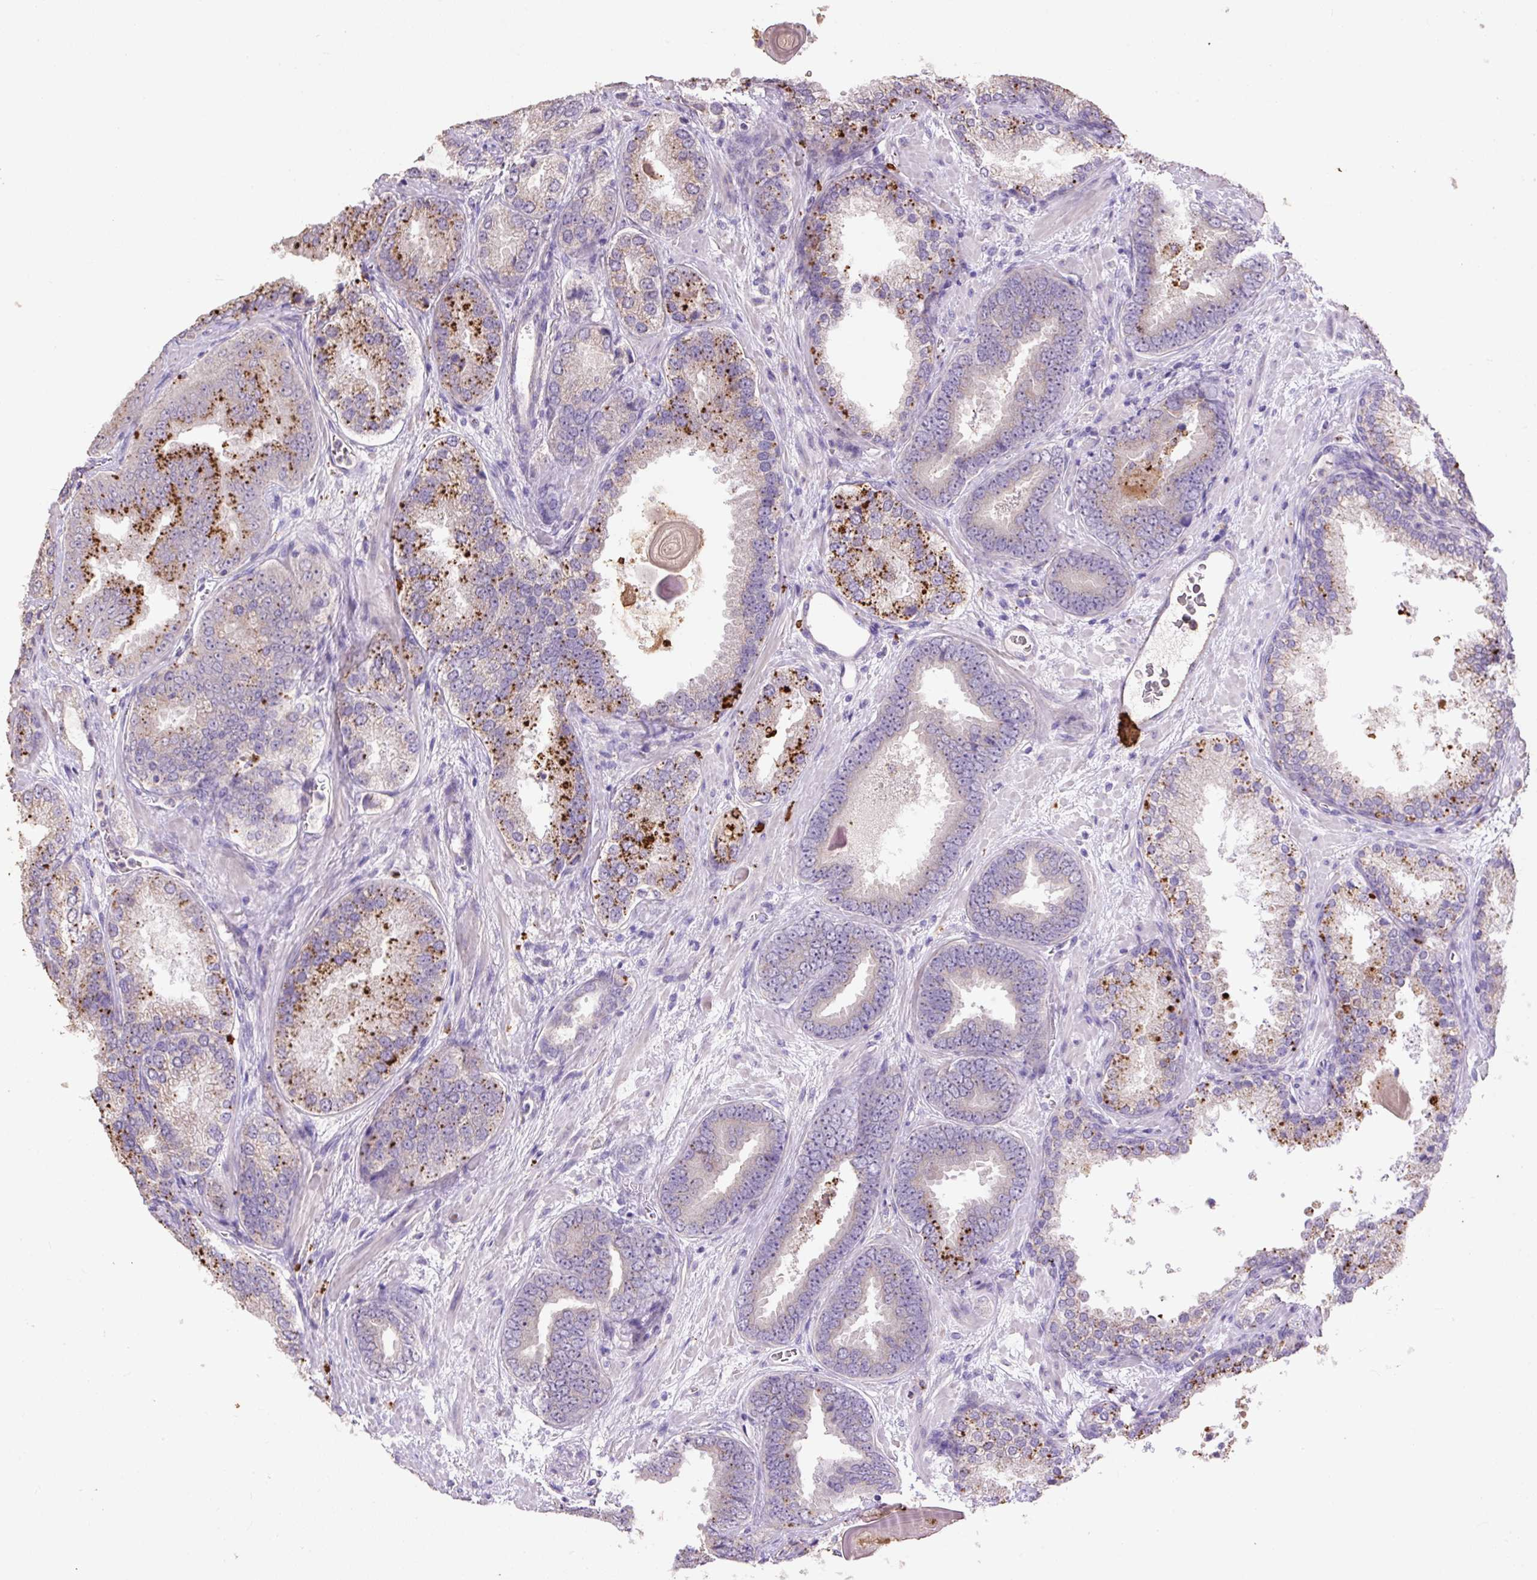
{"staining": {"intensity": "negative", "quantity": "none", "location": "none"}, "tissue": "prostate cancer", "cell_type": "Tumor cells", "image_type": "cancer", "snomed": [{"axis": "morphology", "description": "Adenocarcinoma, High grade"}, {"axis": "topography", "description": "Prostate"}], "caption": "This is an immunohistochemistry micrograph of human prostate high-grade adenocarcinoma. There is no staining in tumor cells.", "gene": "LRTM2", "patient": {"sex": "male", "age": 63}}